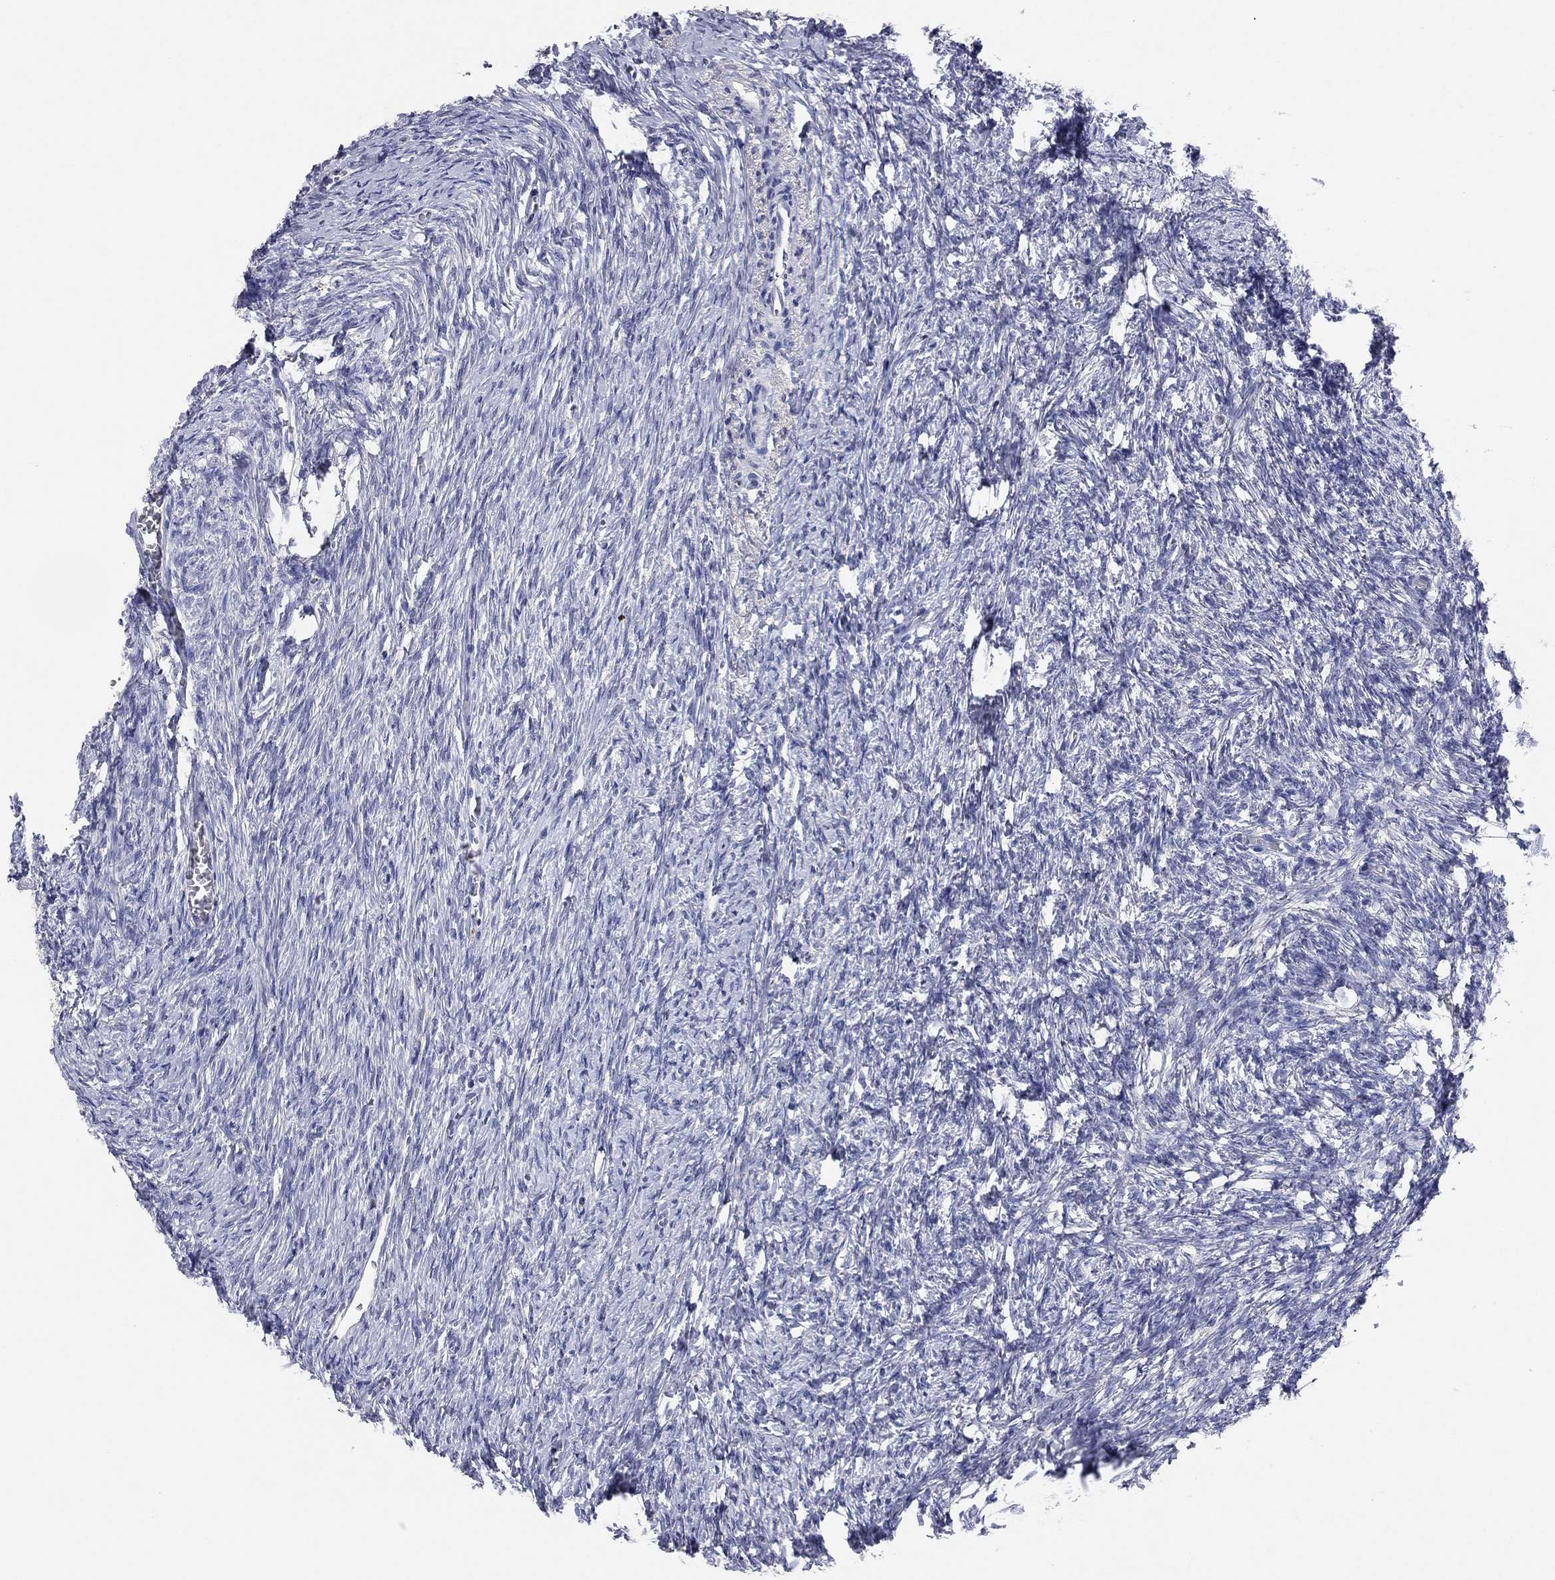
{"staining": {"intensity": "negative", "quantity": "none", "location": "none"}, "tissue": "ovary", "cell_type": "Ovarian stroma cells", "image_type": "normal", "snomed": [{"axis": "morphology", "description": "Normal tissue, NOS"}, {"axis": "topography", "description": "Ovary"}], "caption": "Unremarkable ovary was stained to show a protein in brown. There is no significant staining in ovarian stroma cells. (DAB (3,3'-diaminobenzidine) immunohistochemistry (IHC) with hematoxylin counter stain).", "gene": "MMP13", "patient": {"sex": "female", "age": 39}}